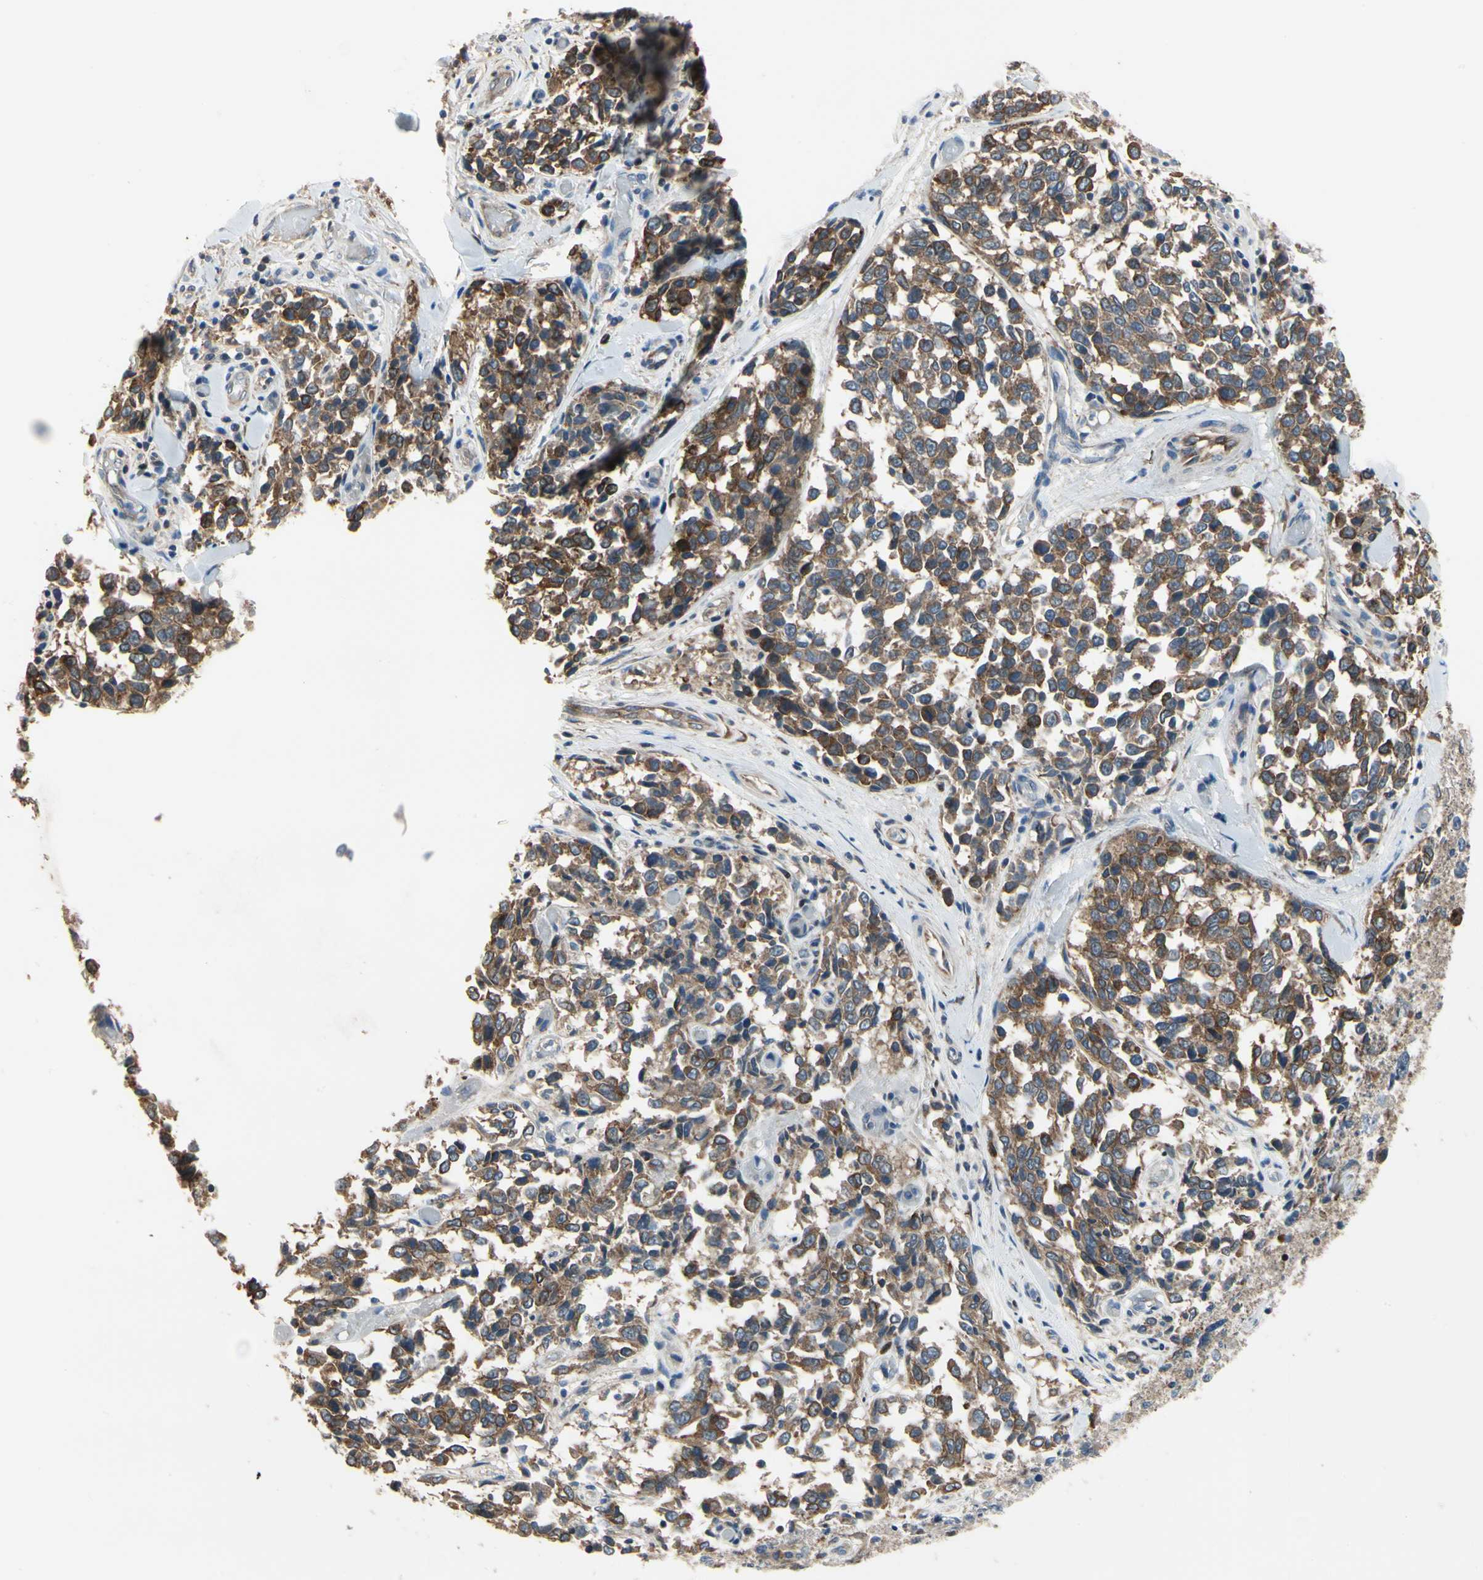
{"staining": {"intensity": "moderate", "quantity": ">75%", "location": "cytoplasmic/membranous"}, "tissue": "melanoma", "cell_type": "Tumor cells", "image_type": "cancer", "snomed": [{"axis": "morphology", "description": "Malignant melanoma, NOS"}, {"axis": "topography", "description": "Skin"}], "caption": "Malignant melanoma stained with a protein marker reveals moderate staining in tumor cells.", "gene": "CGREF1", "patient": {"sex": "female", "age": 64}}